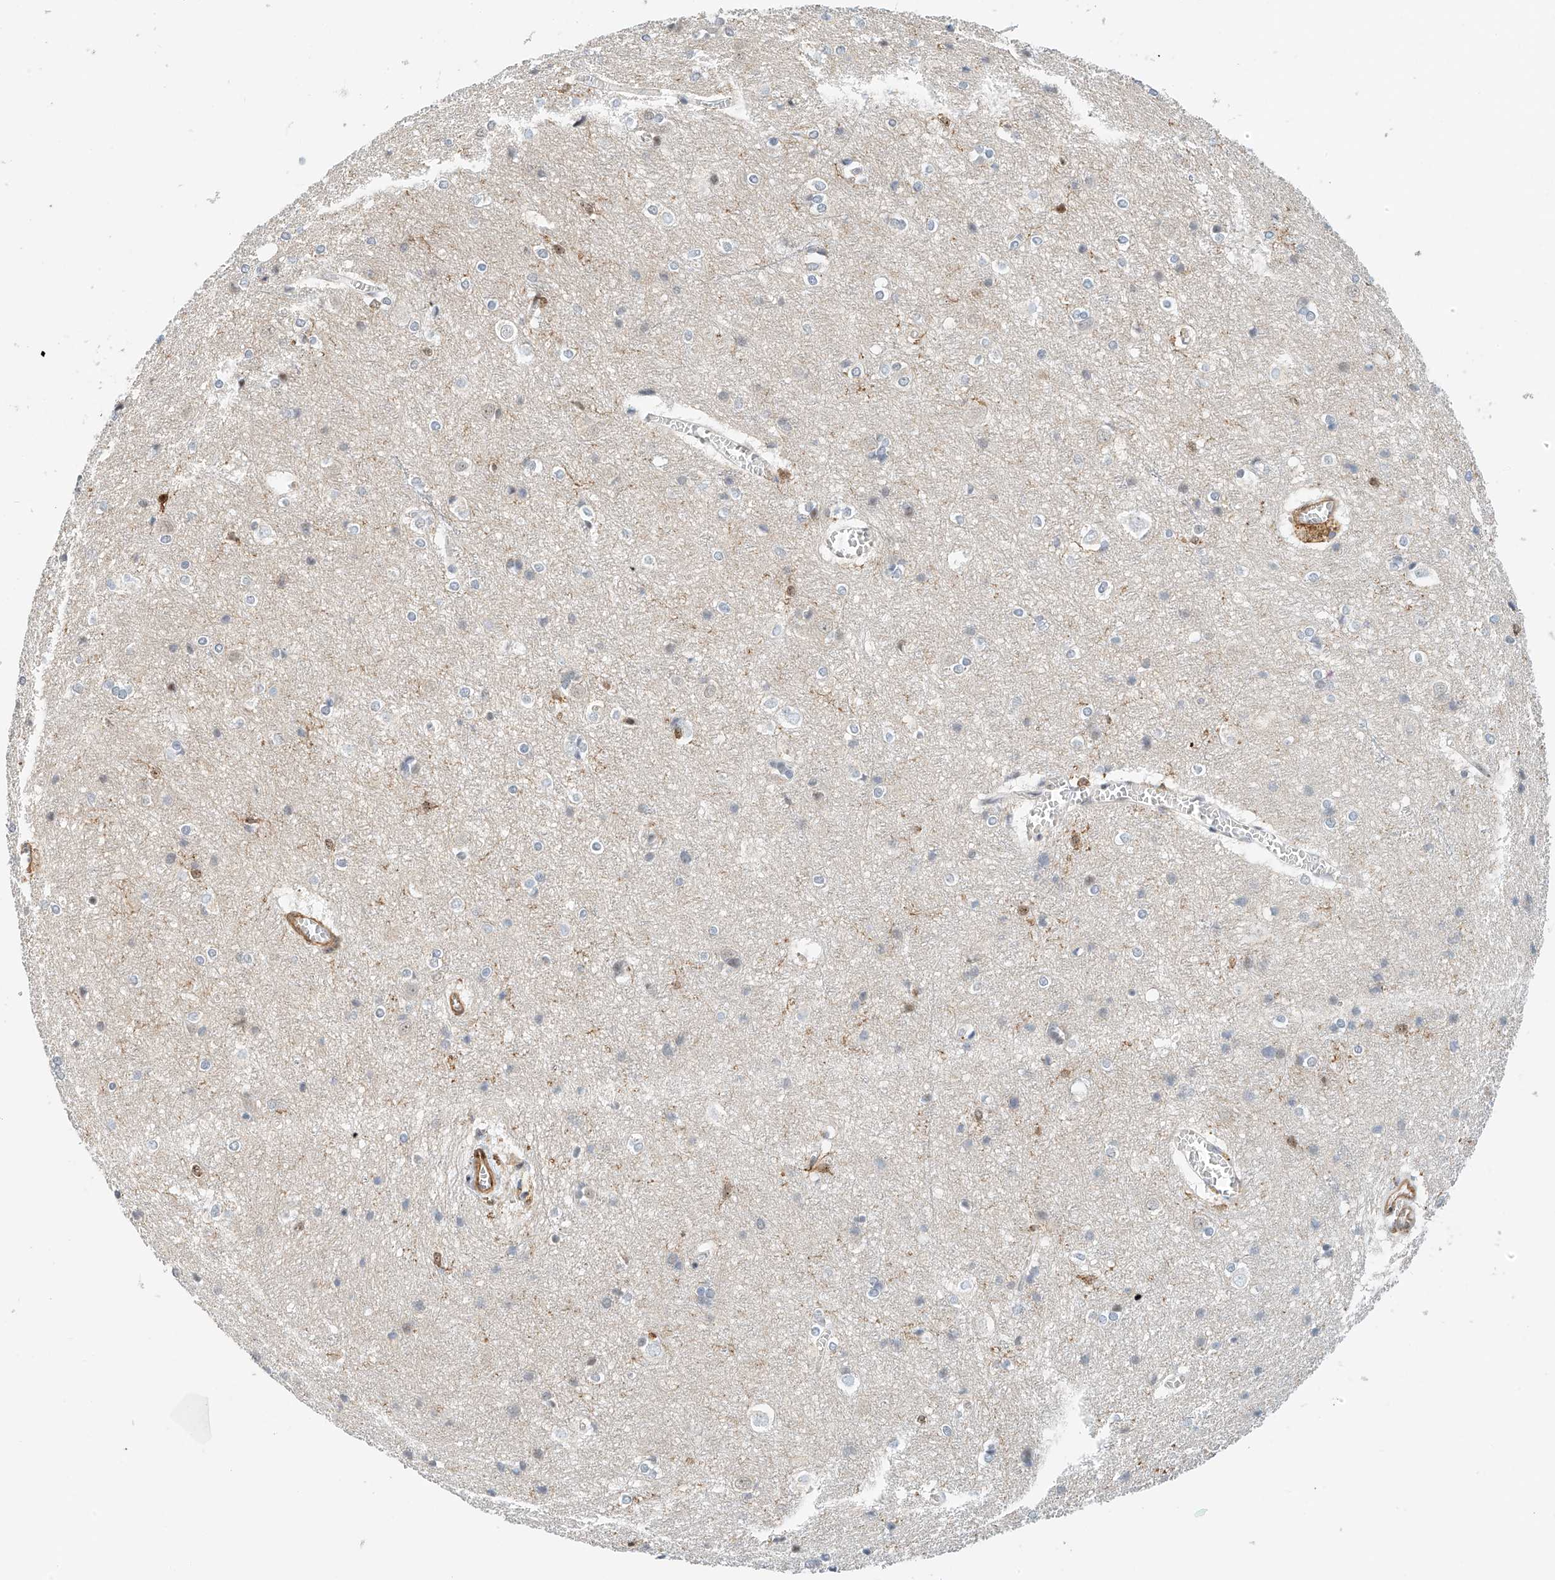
{"staining": {"intensity": "negative", "quantity": "none", "location": "none"}, "tissue": "cerebral cortex", "cell_type": "Endothelial cells", "image_type": "normal", "snomed": [{"axis": "morphology", "description": "Normal tissue, NOS"}, {"axis": "topography", "description": "Cerebral cortex"}], "caption": "DAB (3,3'-diaminobenzidine) immunohistochemical staining of normal human cerebral cortex reveals no significant staining in endothelial cells. Nuclei are stained in blue.", "gene": "MICAL1", "patient": {"sex": "male", "age": 54}}